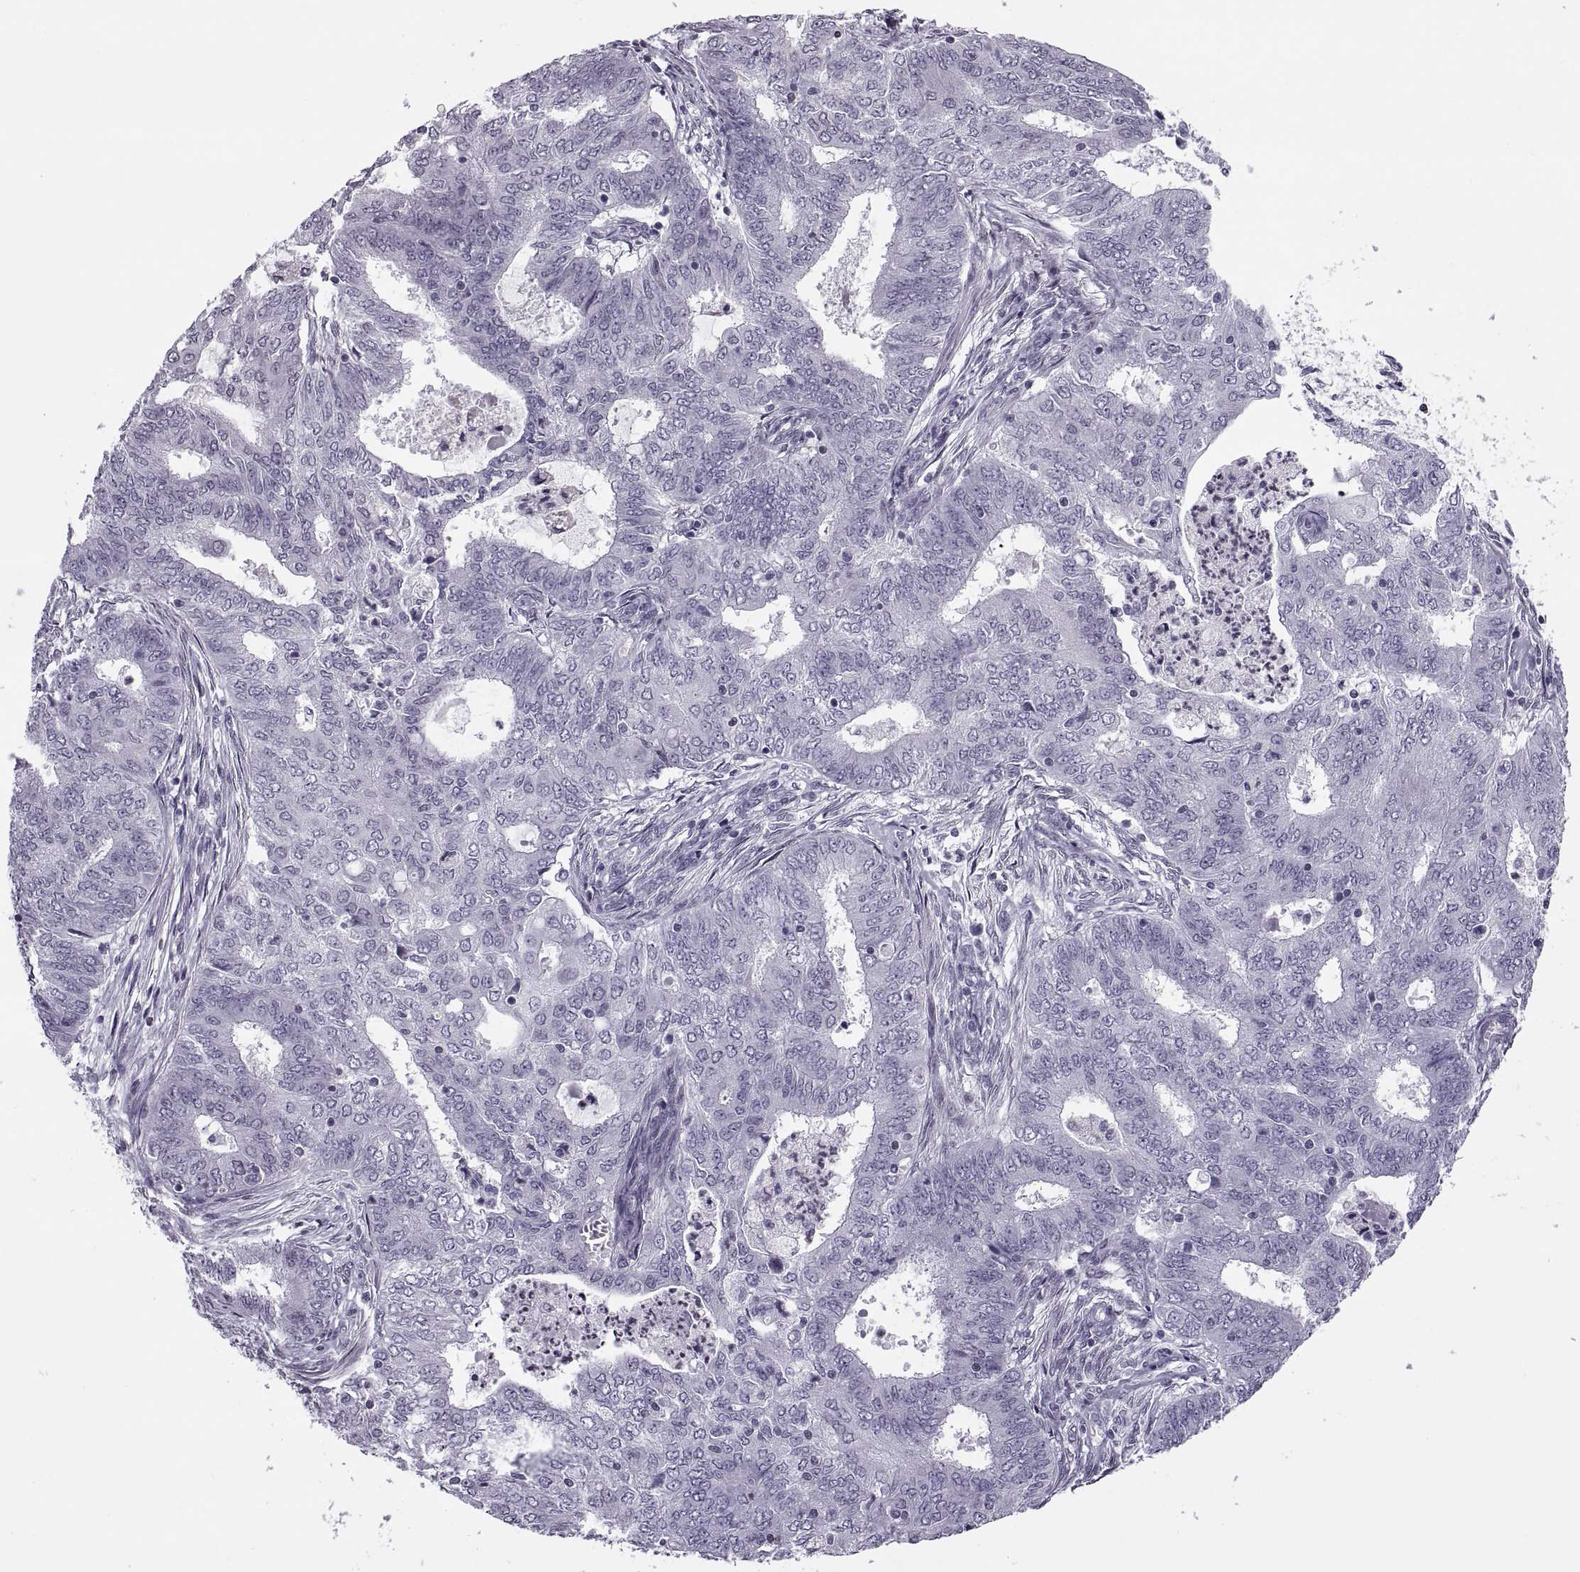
{"staining": {"intensity": "negative", "quantity": "none", "location": "none"}, "tissue": "endometrial cancer", "cell_type": "Tumor cells", "image_type": "cancer", "snomed": [{"axis": "morphology", "description": "Adenocarcinoma, NOS"}, {"axis": "topography", "description": "Endometrium"}], "caption": "DAB (3,3'-diaminobenzidine) immunohistochemical staining of endometrial adenocarcinoma shows no significant expression in tumor cells.", "gene": "H1-8", "patient": {"sex": "female", "age": 62}}